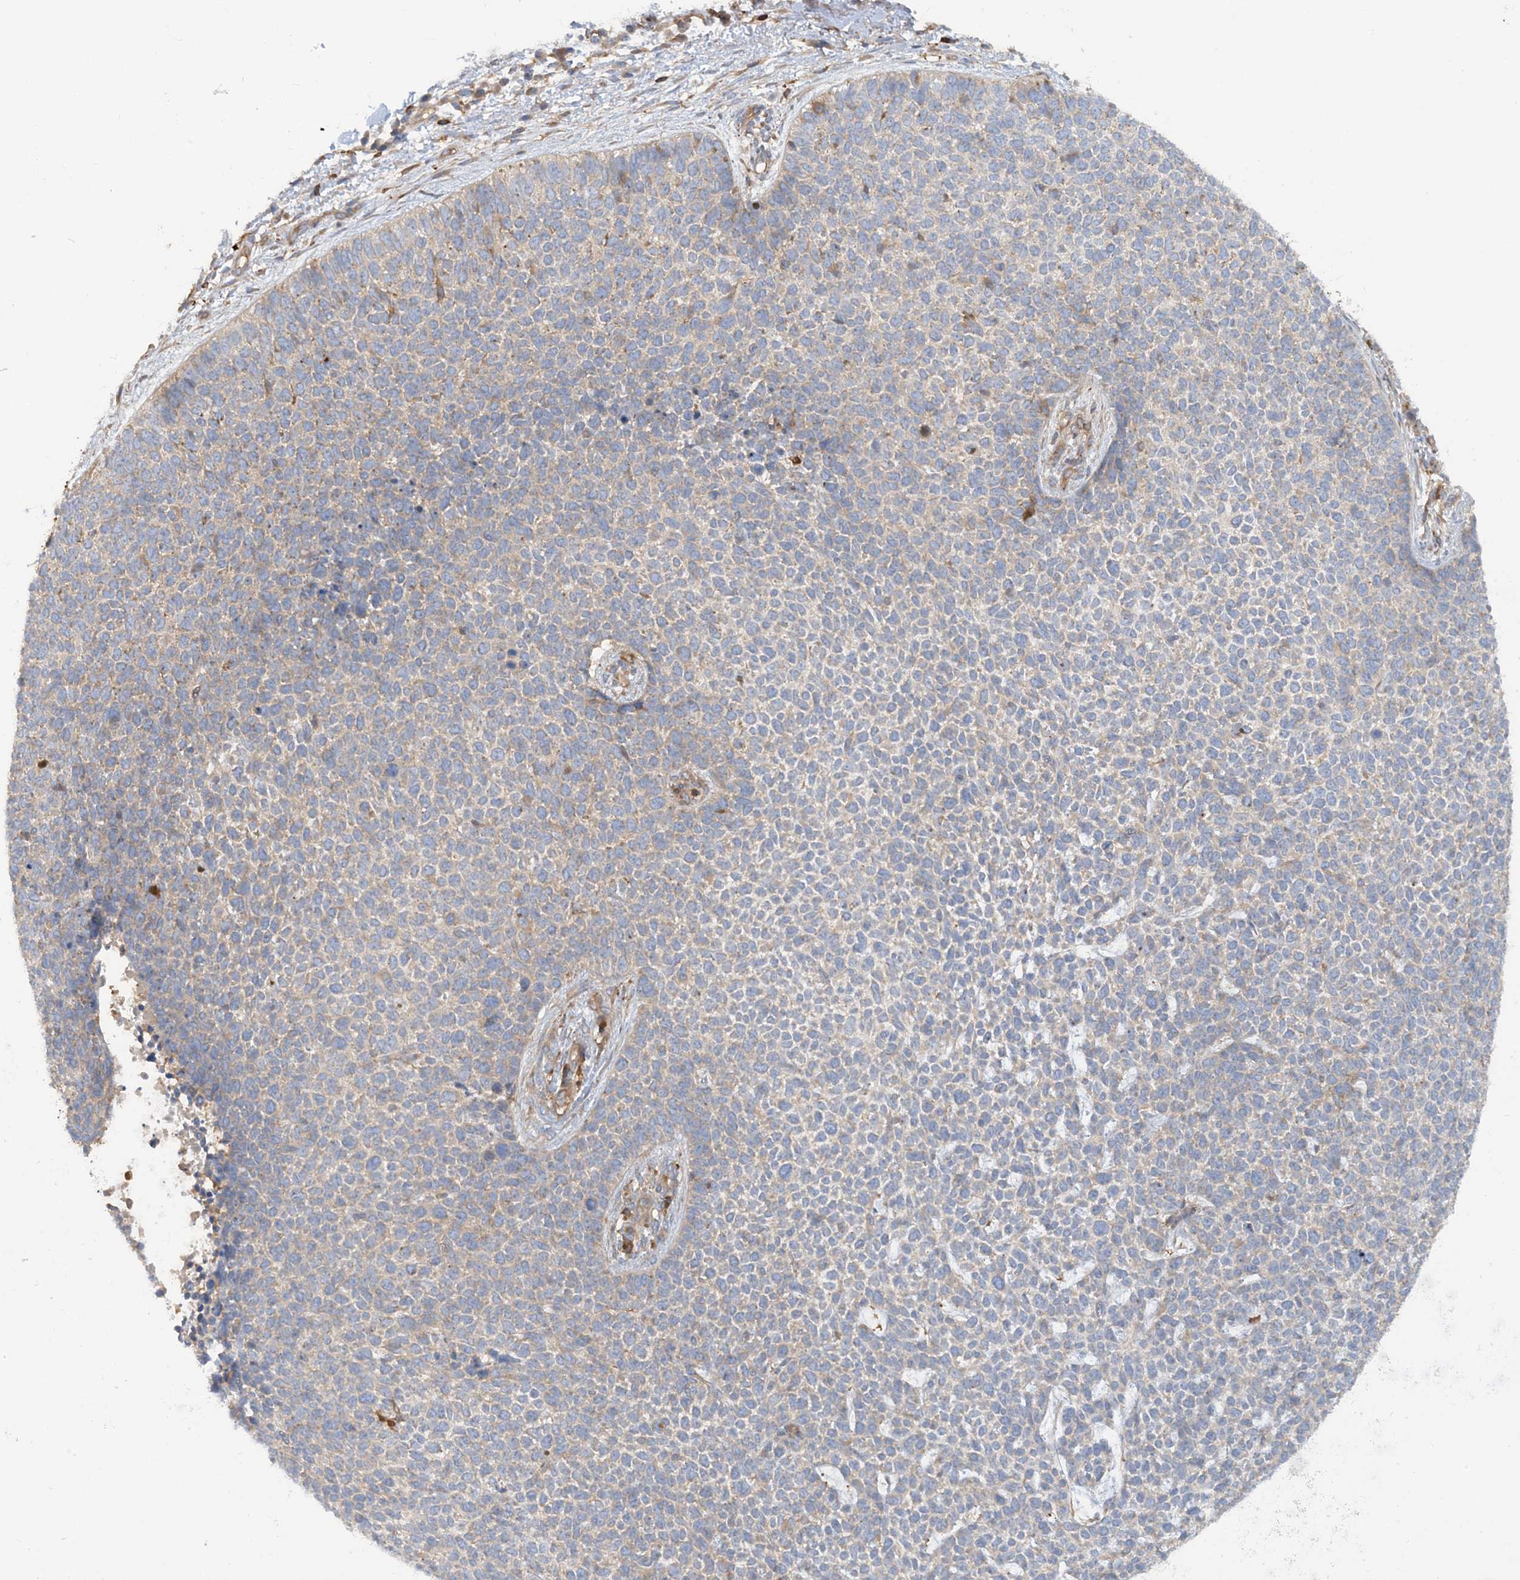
{"staining": {"intensity": "negative", "quantity": "none", "location": "none"}, "tissue": "skin cancer", "cell_type": "Tumor cells", "image_type": "cancer", "snomed": [{"axis": "morphology", "description": "Basal cell carcinoma"}, {"axis": "topography", "description": "Skin"}], "caption": "Tumor cells show no significant protein positivity in basal cell carcinoma (skin). (IHC, brightfield microscopy, high magnification).", "gene": "SFMBT2", "patient": {"sex": "female", "age": 84}}